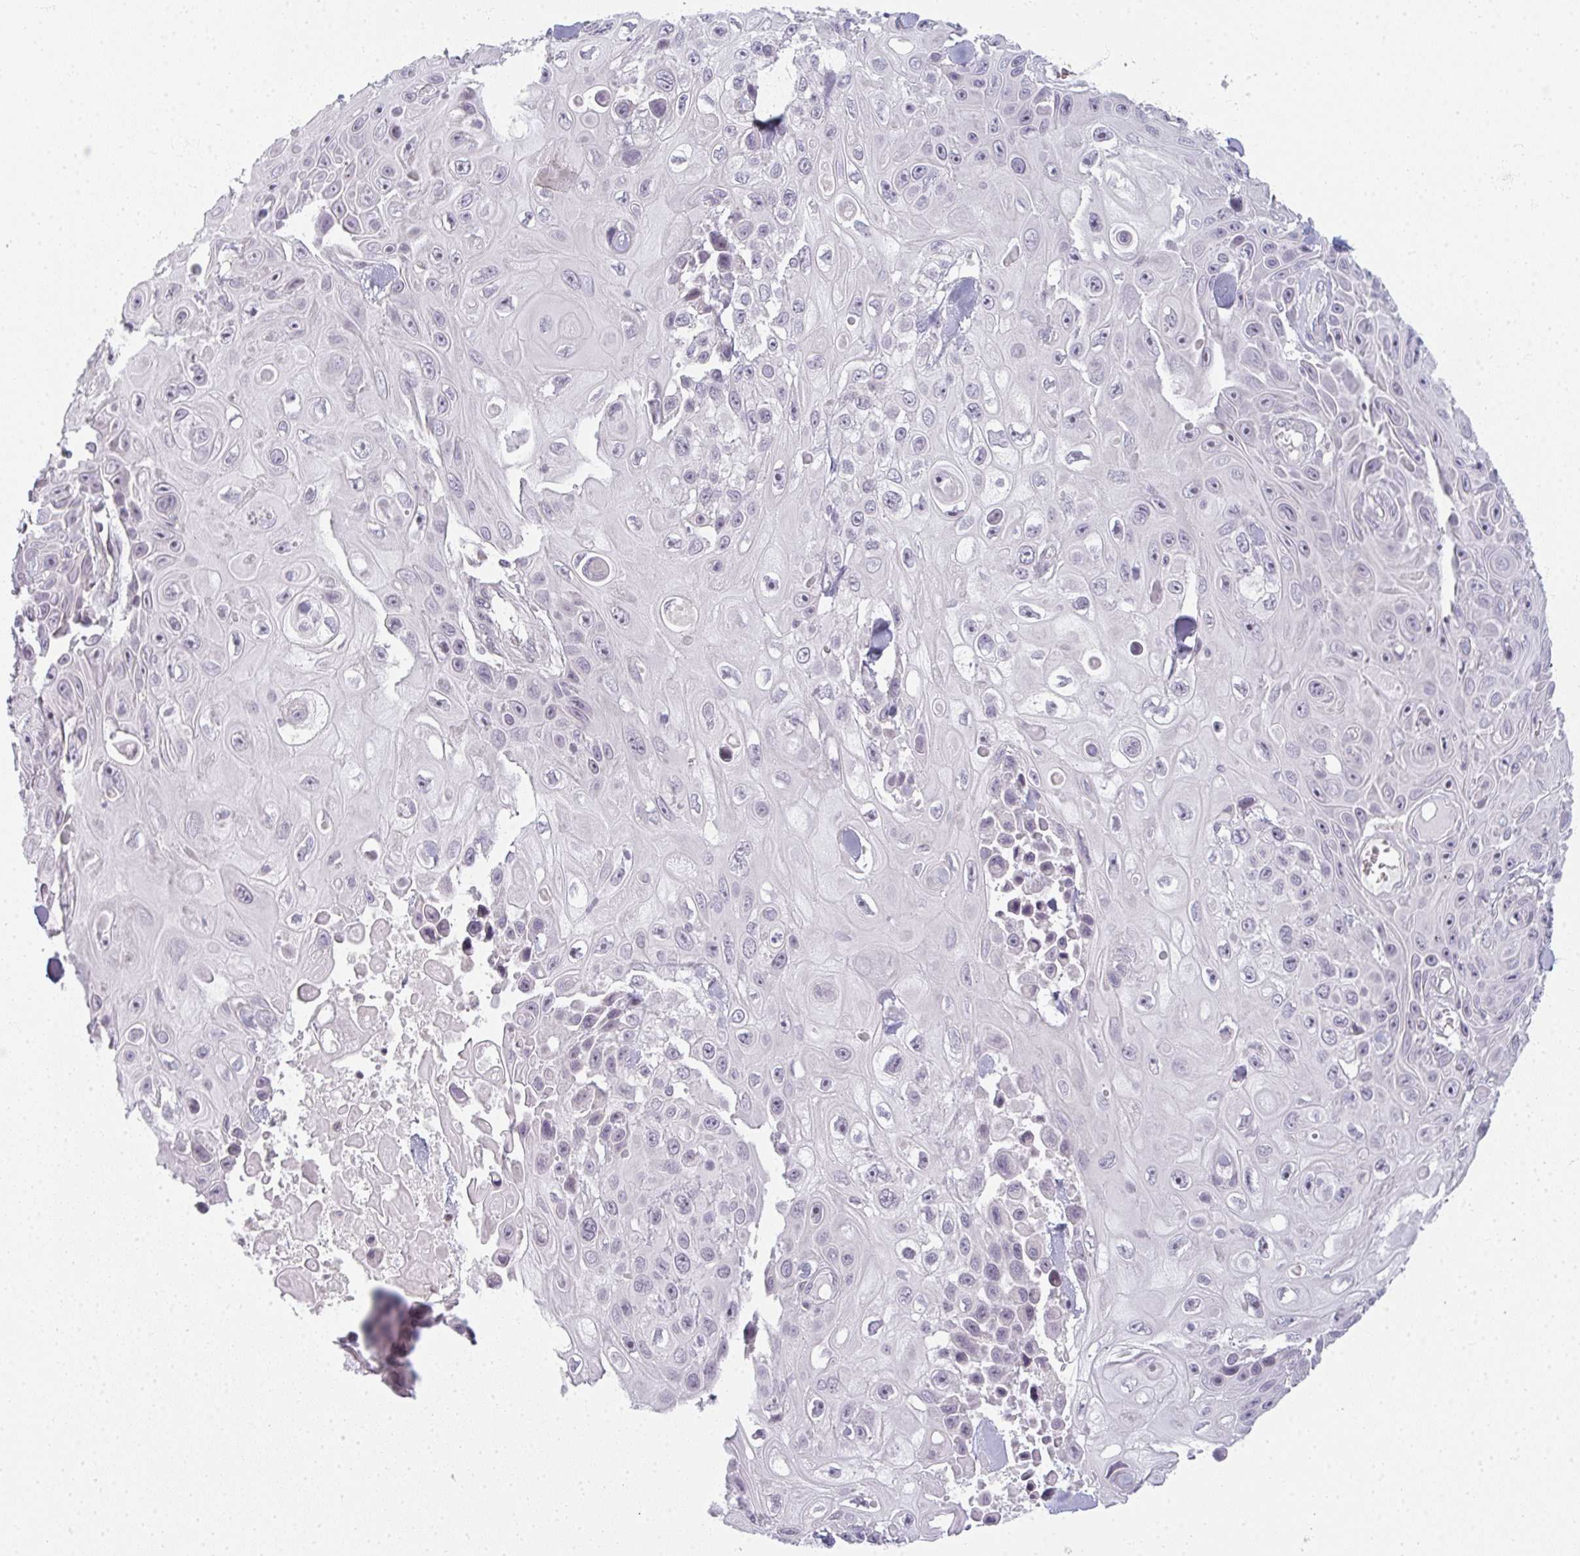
{"staining": {"intensity": "negative", "quantity": "none", "location": "none"}, "tissue": "skin cancer", "cell_type": "Tumor cells", "image_type": "cancer", "snomed": [{"axis": "morphology", "description": "Squamous cell carcinoma, NOS"}, {"axis": "topography", "description": "Skin"}], "caption": "DAB (3,3'-diaminobenzidine) immunohistochemical staining of skin cancer (squamous cell carcinoma) displays no significant staining in tumor cells.", "gene": "RBBP6", "patient": {"sex": "male", "age": 82}}